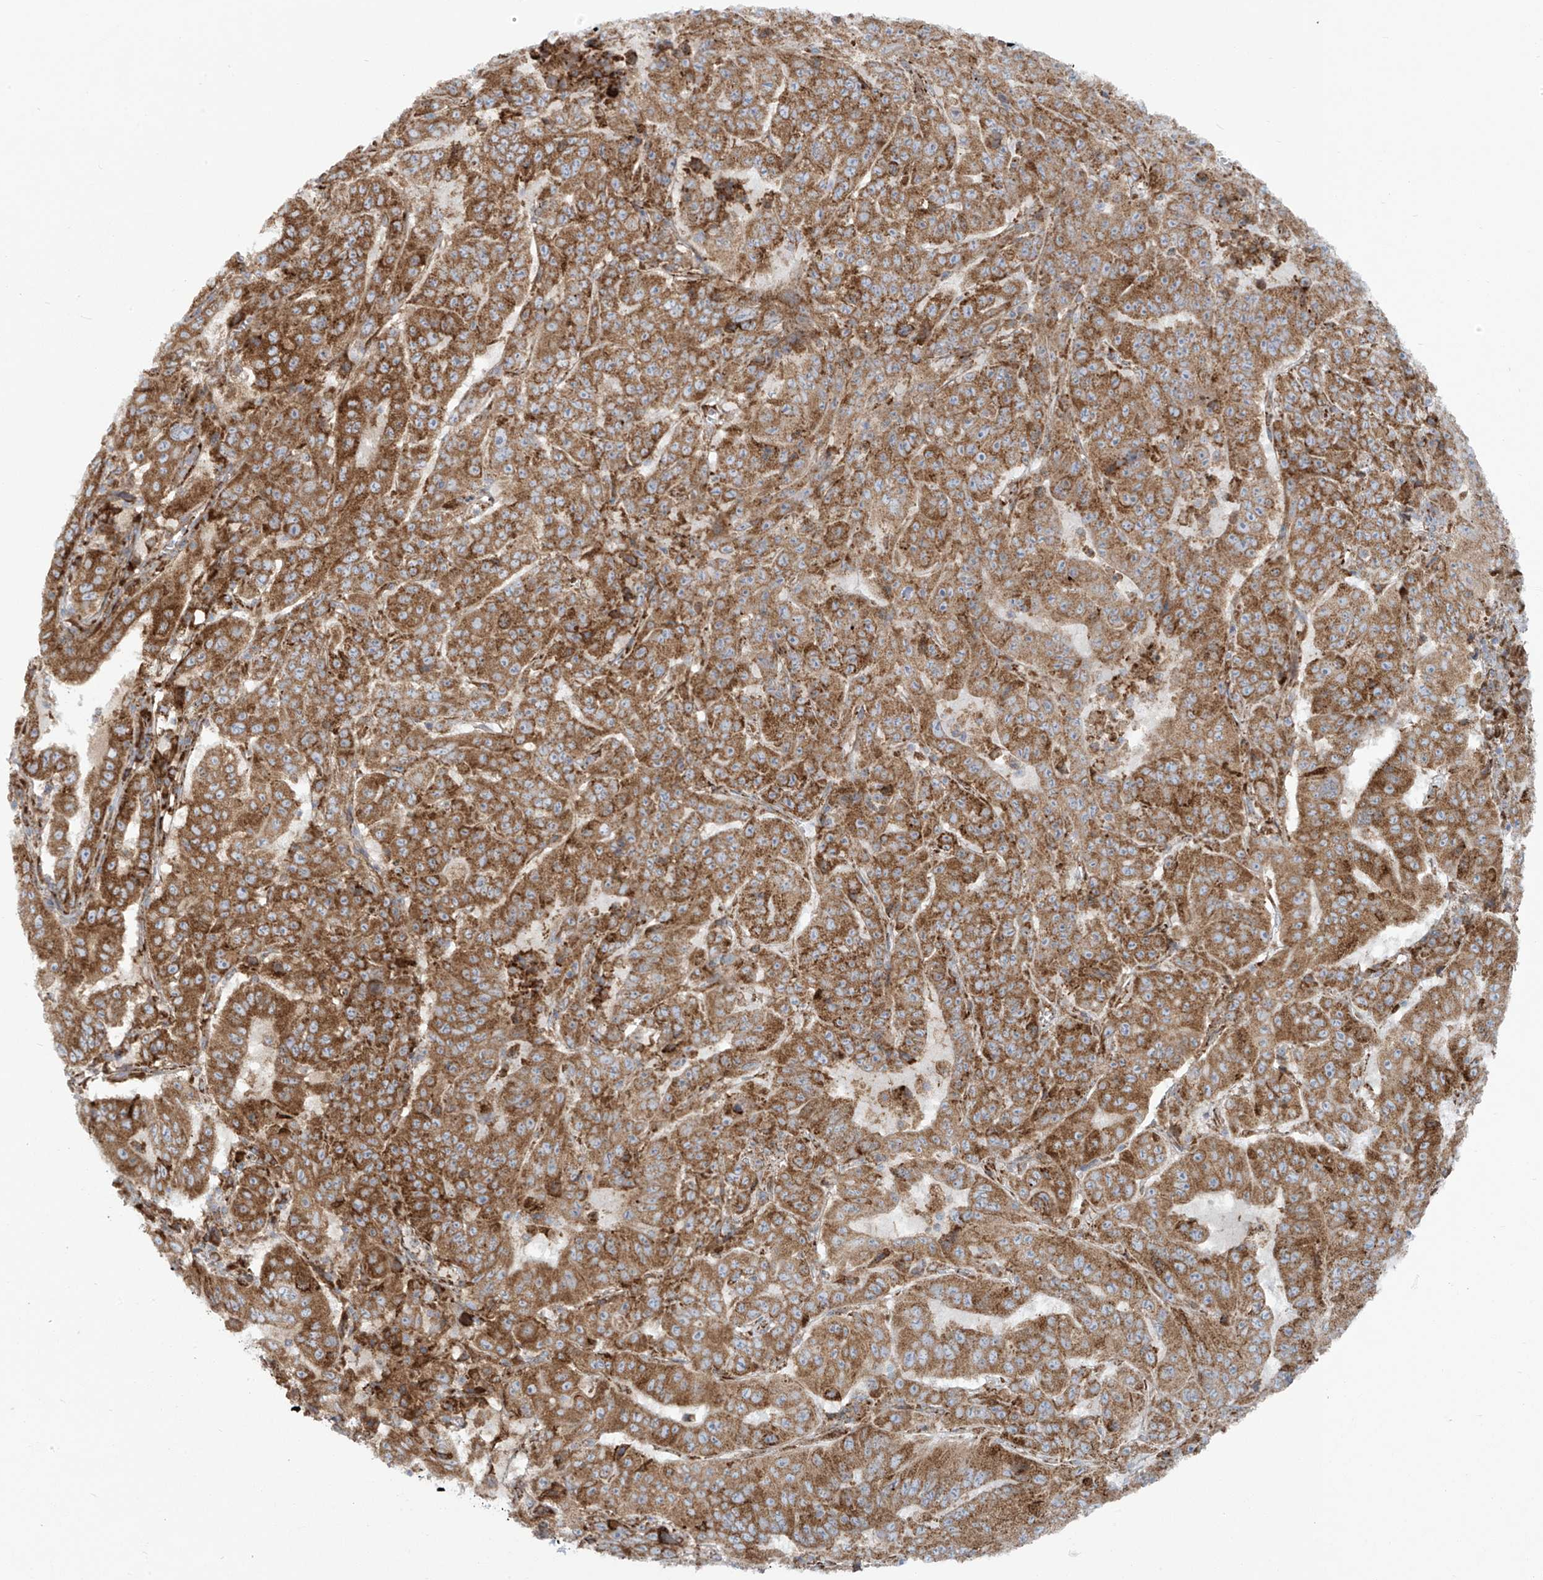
{"staining": {"intensity": "moderate", "quantity": ">75%", "location": "cytoplasmic/membranous"}, "tissue": "pancreatic cancer", "cell_type": "Tumor cells", "image_type": "cancer", "snomed": [{"axis": "morphology", "description": "Adenocarcinoma, NOS"}, {"axis": "topography", "description": "Pancreas"}], "caption": "There is medium levels of moderate cytoplasmic/membranous expression in tumor cells of pancreatic cancer (adenocarcinoma), as demonstrated by immunohistochemical staining (brown color).", "gene": "KATNIP", "patient": {"sex": "male", "age": 63}}